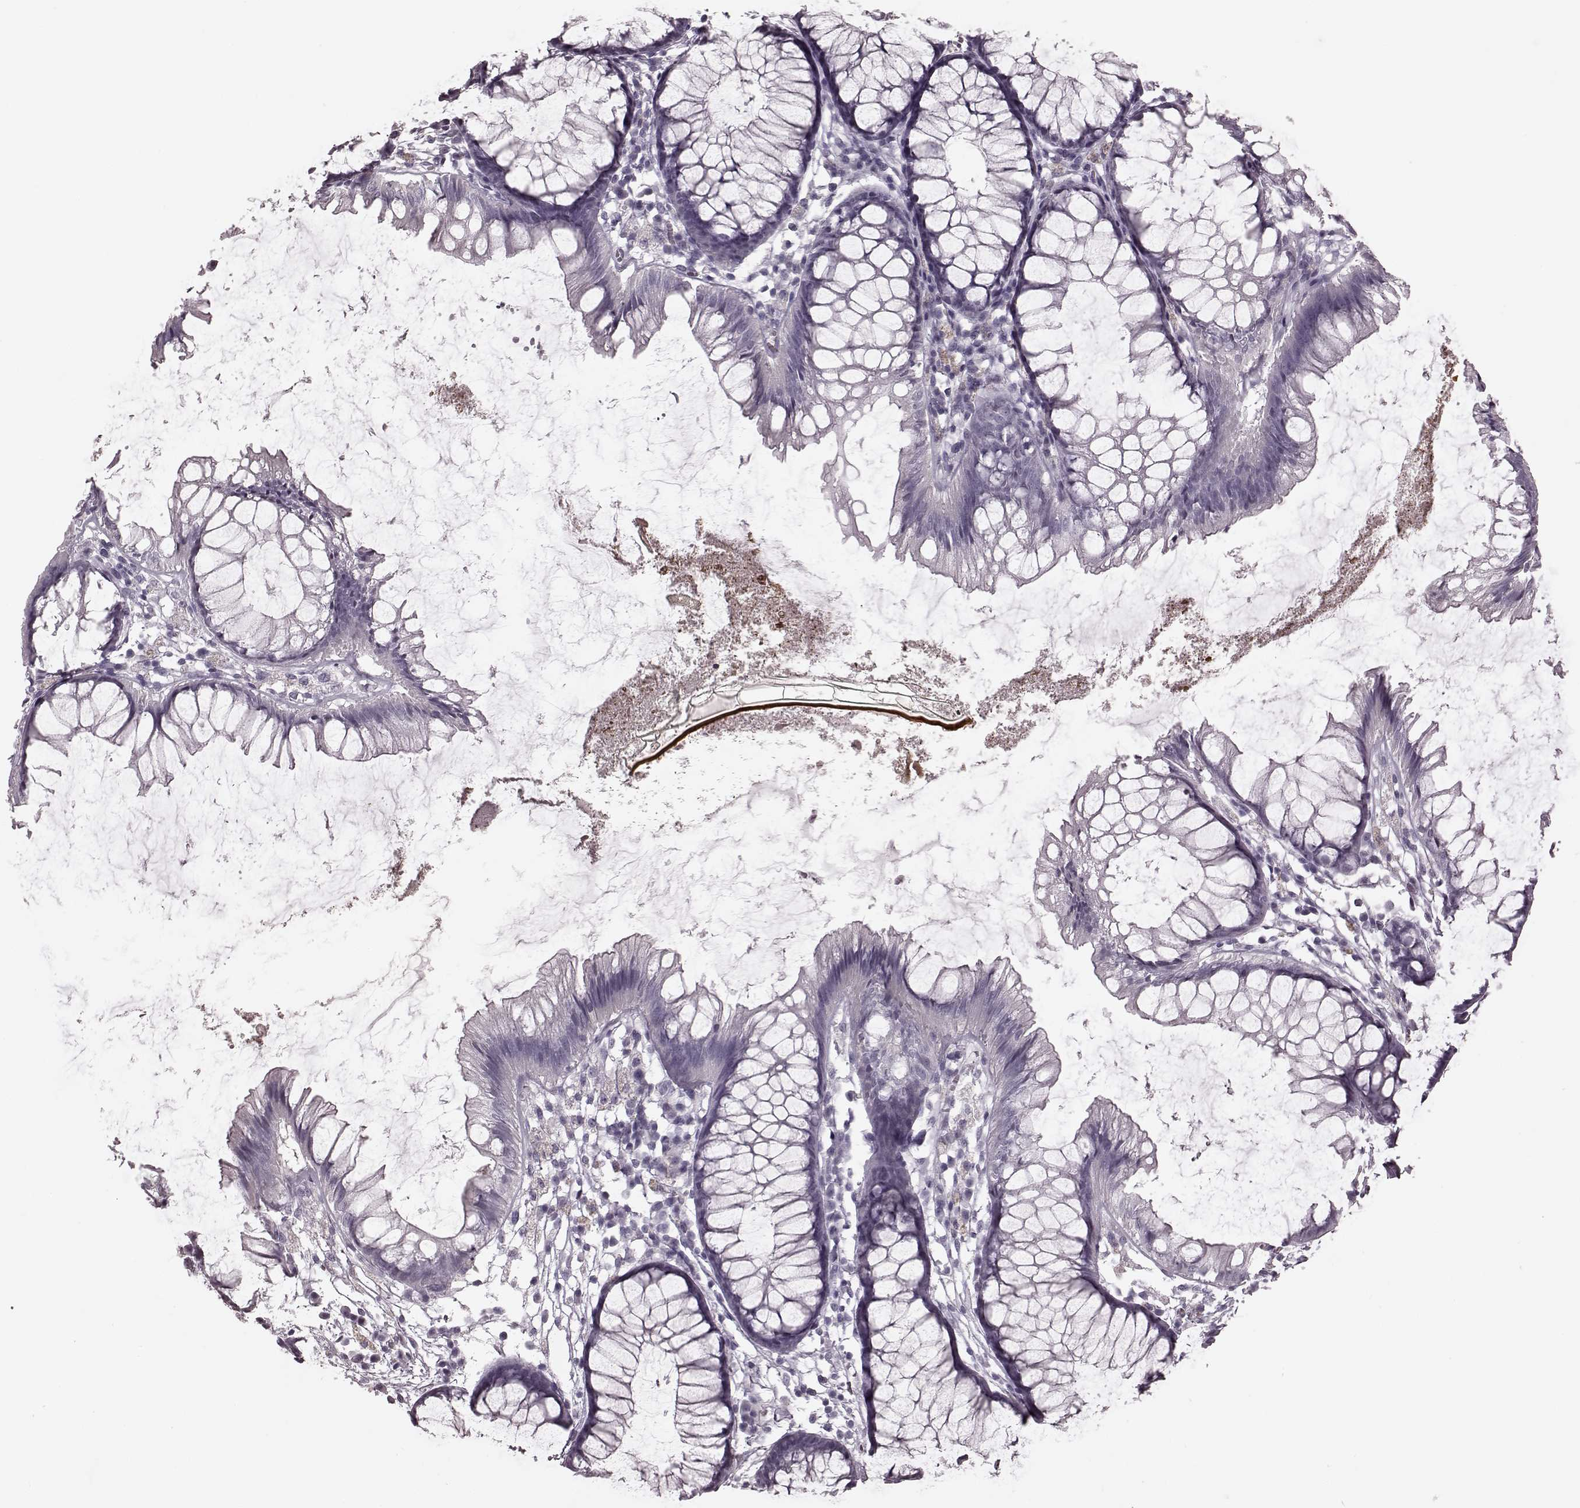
{"staining": {"intensity": "negative", "quantity": "none", "location": "none"}, "tissue": "colon", "cell_type": "Endothelial cells", "image_type": "normal", "snomed": [{"axis": "morphology", "description": "Normal tissue, NOS"}, {"axis": "morphology", "description": "Adenocarcinoma, NOS"}, {"axis": "topography", "description": "Colon"}], "caption": "DAB immunohistochemical staining of unremarkable colon exhibits no significant expression in endothelial cells. (Stains: DAB (3,3'-diaminobenzidine) immunohistochemistry with hematoxylin counter stain, Microscopy: brightfield microscopy at high magnification).", "gene": "TRPM1", "patient": {"sex": "male", "age": 65}}